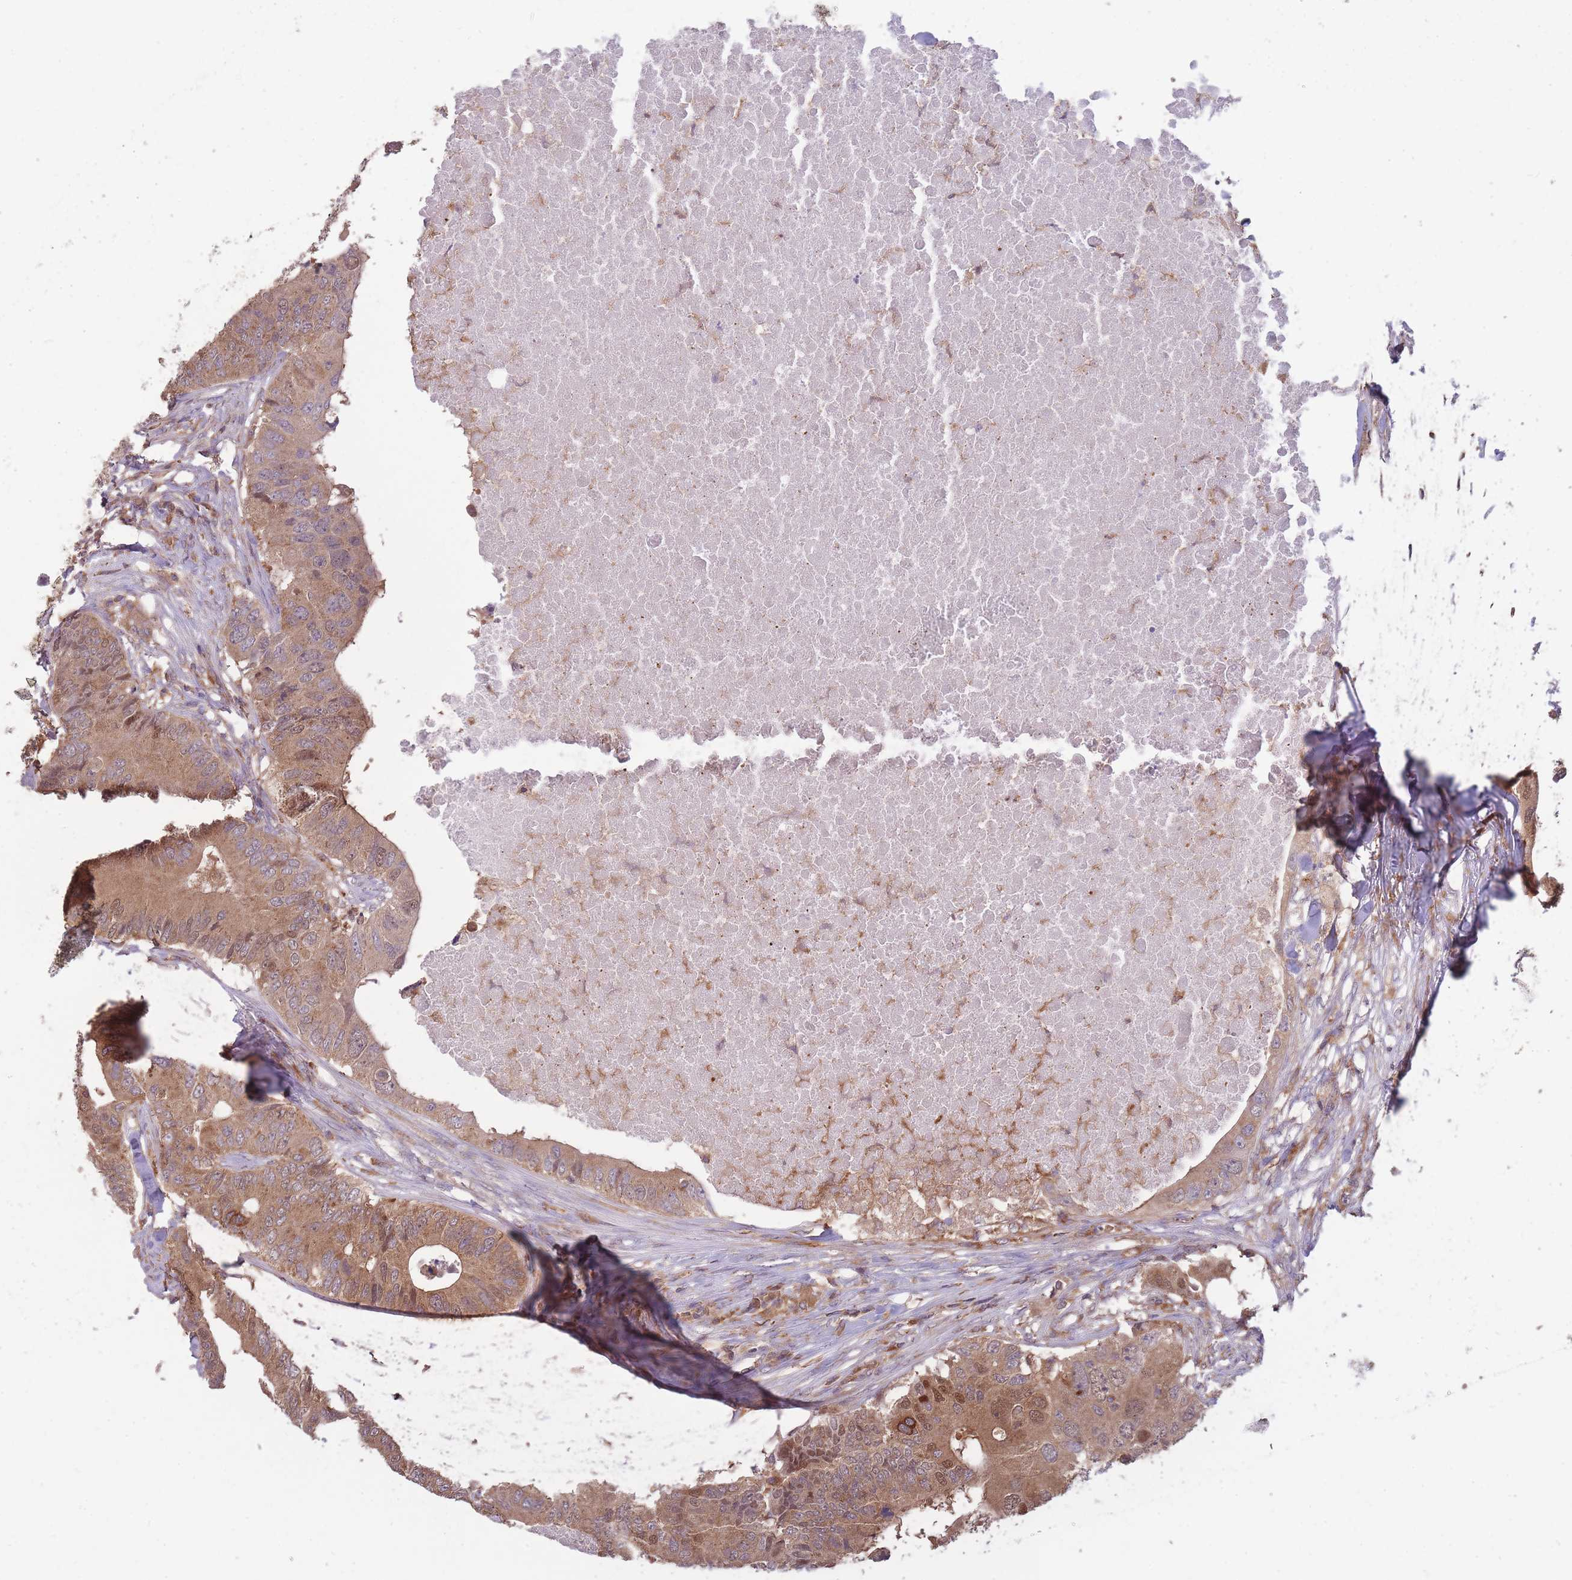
{"staining": {"intensity": "moderate", "quantity": "25%-75%", "location": "cytoplasmic/membranous,nuclear"}, "tissue": "colorectal cancer", "cell_type": "Tumor cells", "image_type": "cancer", "snomed": [{"axis": "morphology", "description": "Adenocarcinoma, NOS"}, {"axis": "topography", "description": "Colon"}], "caption": "Protein expression analysis of human colorectal adenocarcinoma reveals moderate cytoplasmic/membranous and nuclear staining in approximately 25%-75% of tumor cells.", "gene": "GMIP", "patient": {"sex": "male", "age": 71}}